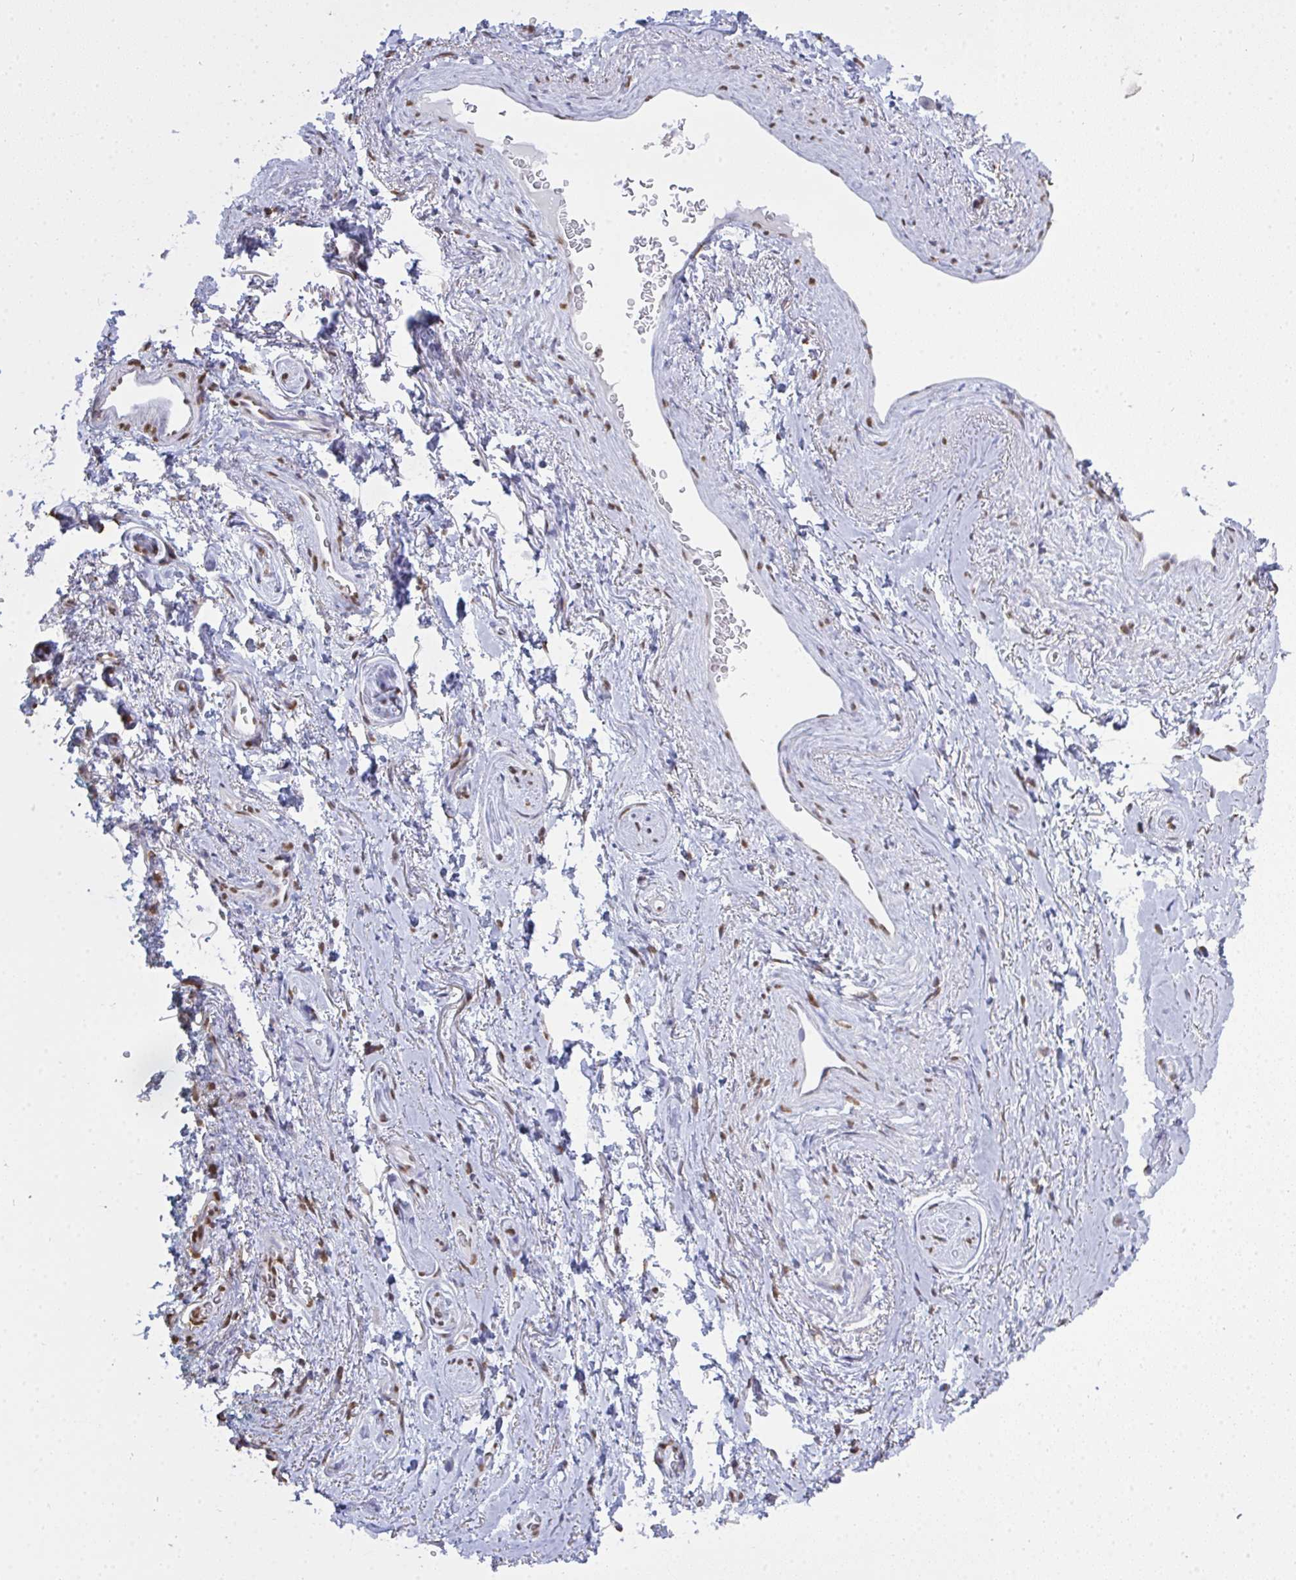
{"staining": {"intensity": "negative", "quantity": "none", "location": "none"}, "tissue": "adipose tissue", "cell_type": "Adipocytes", "image_type": "normal", "snomed": [{"axis": "morphology", "description": "Normal tissue, NOS"}, {"axis": "topography", "description": "Vulva"}, {"axis": "topography", "description": "Peripheral nerve tissue"}], "caption": "Immunohistochemistry of normal human adipose tissue exhibits no positivity in adipocytes. (IHC, brightfield microscopy, high magnification).", "gene": "SEMA6B", "patient": {"sex": "female", "age": 66}}